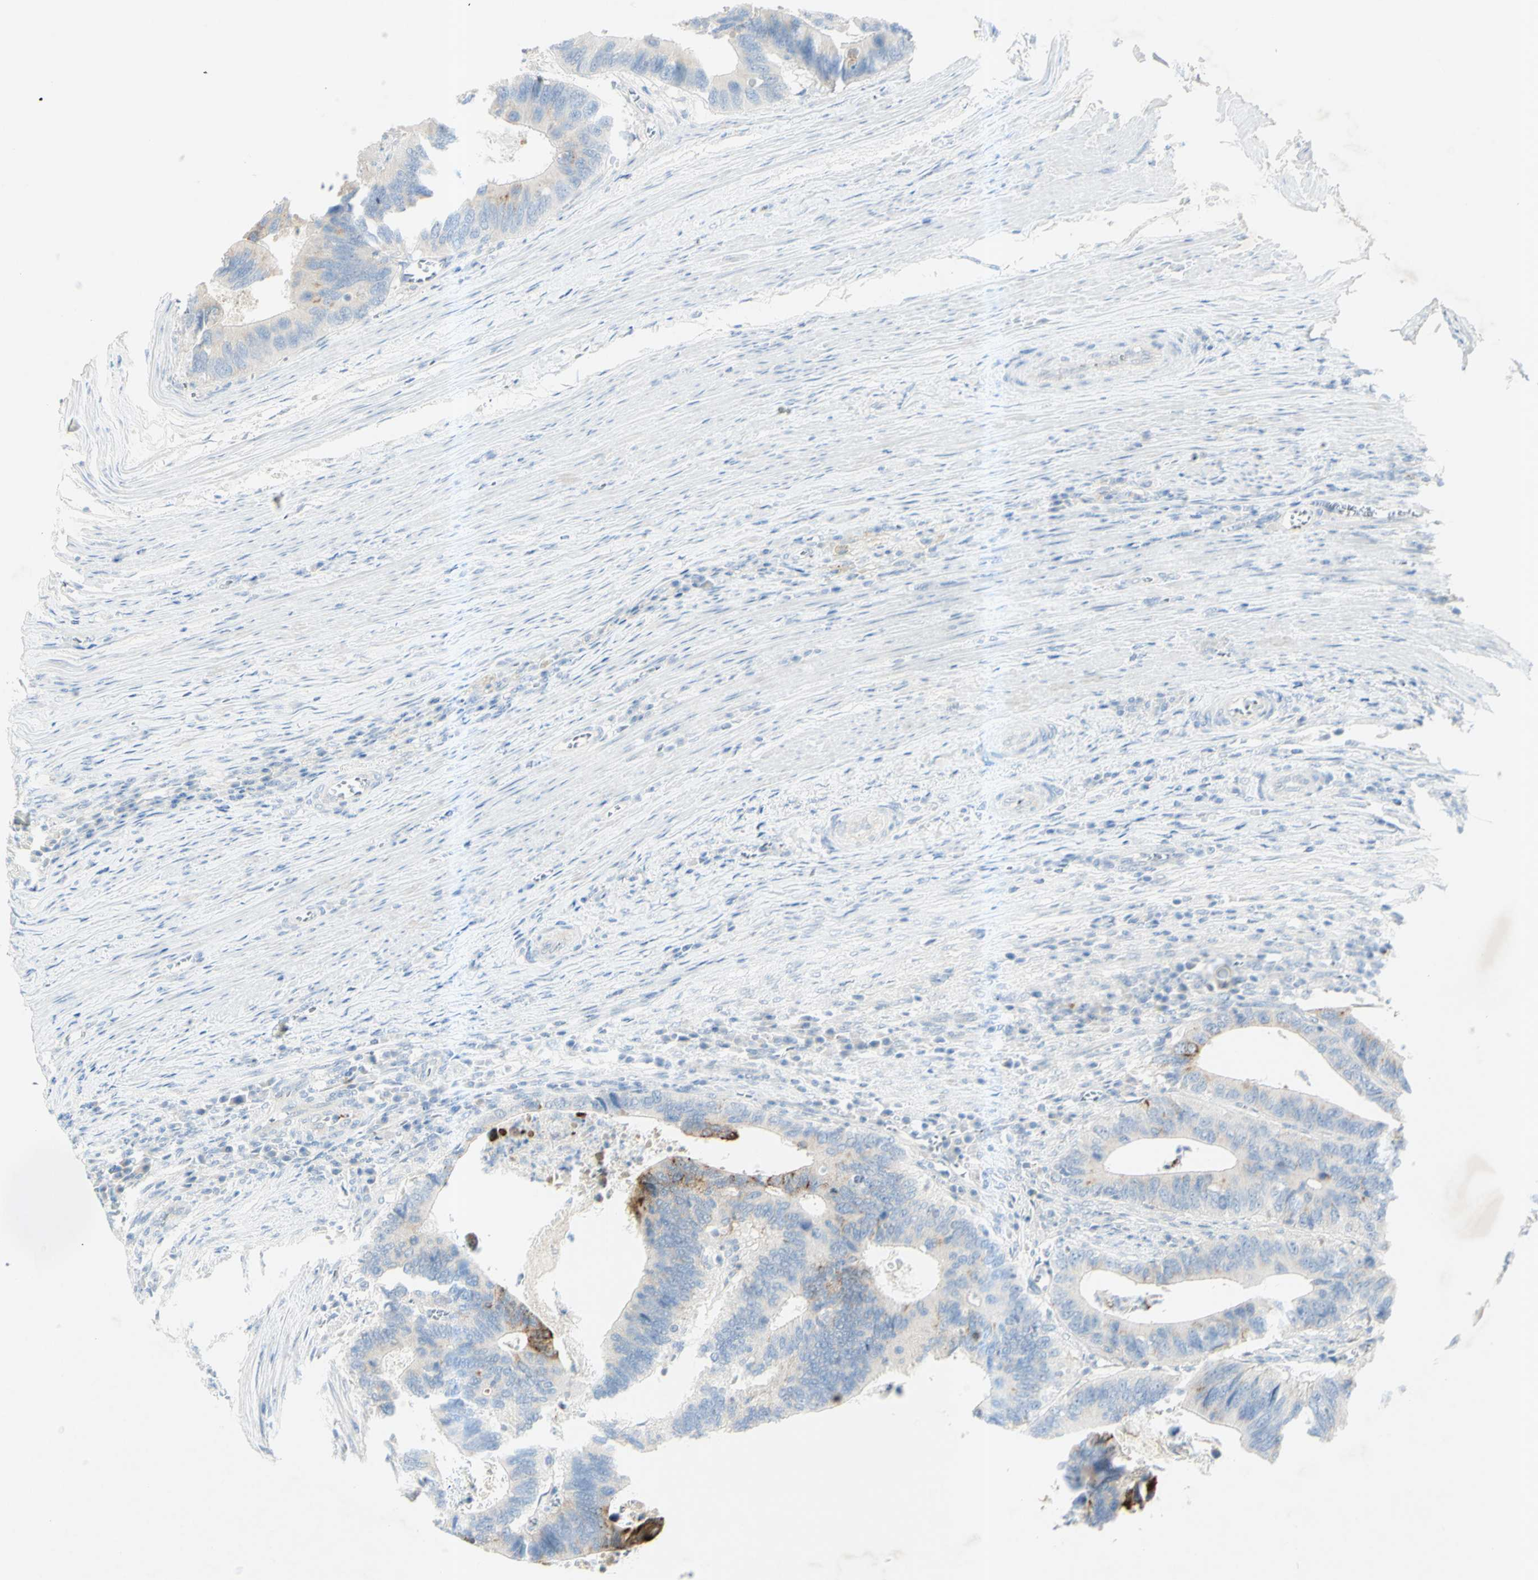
{"staining": {"intensity": "weak", "quantity": "<25%", "location": "cytoplasmic/membranous"}, "tissue": "colorectal cancer", "cell_type": "Tumor cells", "image_type": "cancer", "snomed": [{"axis": "morphology", "description": "Adenocarcinoma, NOS"}, {"axis": "topography", "description": "Colon"}], "caption": "Human adenocarcinoma (colorectal) stained for a protein using IHC shows no staining in tumor cells.", "gene": "GDF15", "patient": {"sex": "male", "age": 72}}